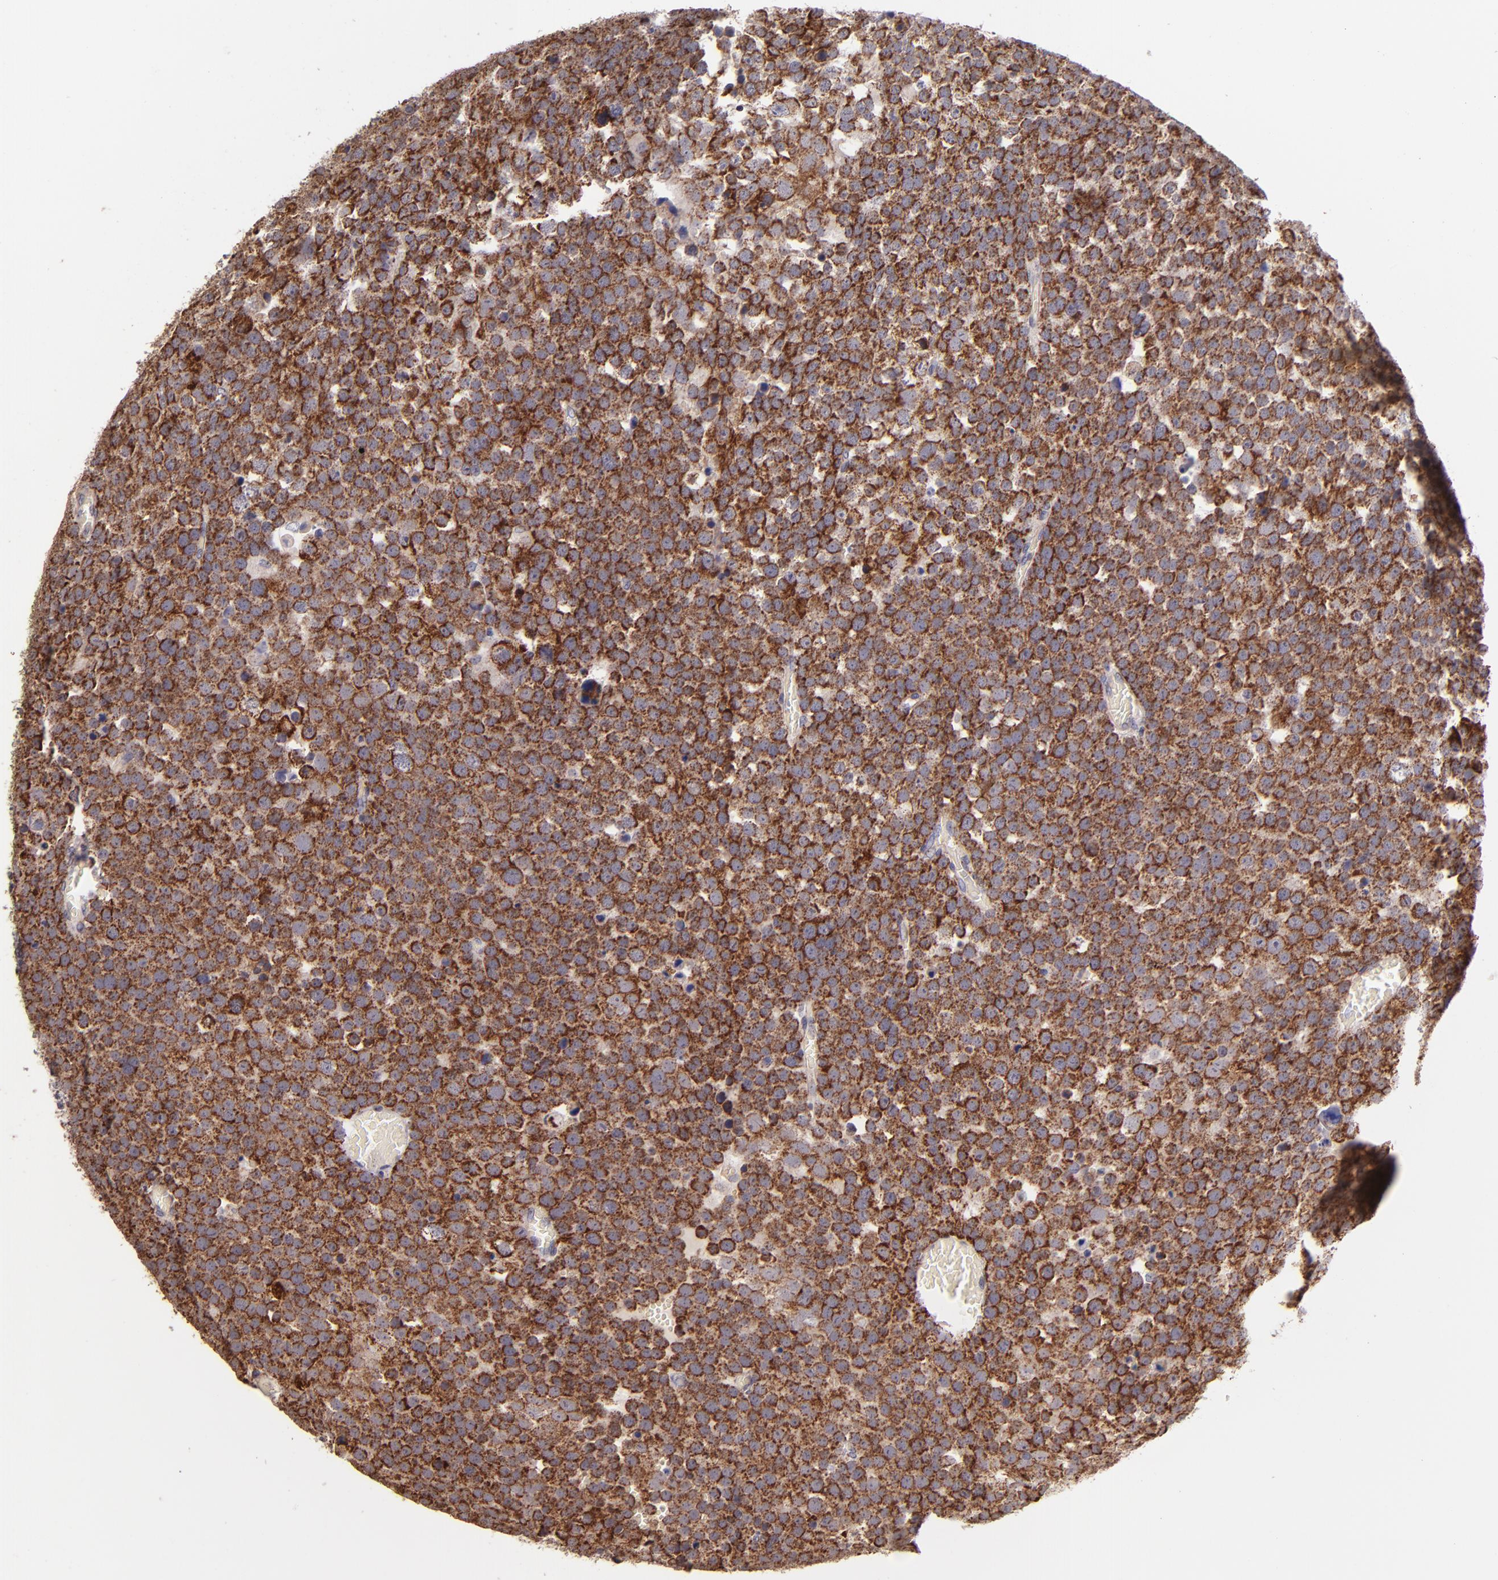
{"staining": {"intensity": "strong", "quantity": ">75%", "location": "cytoplasmic/membranous"}, "tissue": "testis cancer", "cell_type": "Tumor cells", "image_type": "cancer", "snomed": [{"axis": "morphology", "description": "Seminoma, NOS"}, {"axis": "topography", "description": "Testis"}], "caption": "Tumor cells show high levels of strong cytoplasmic/membranous expression in about >75% of cells in human testis cancer.", "gene": "SHC1", "patient": {"sex": "male", "age": 71}}